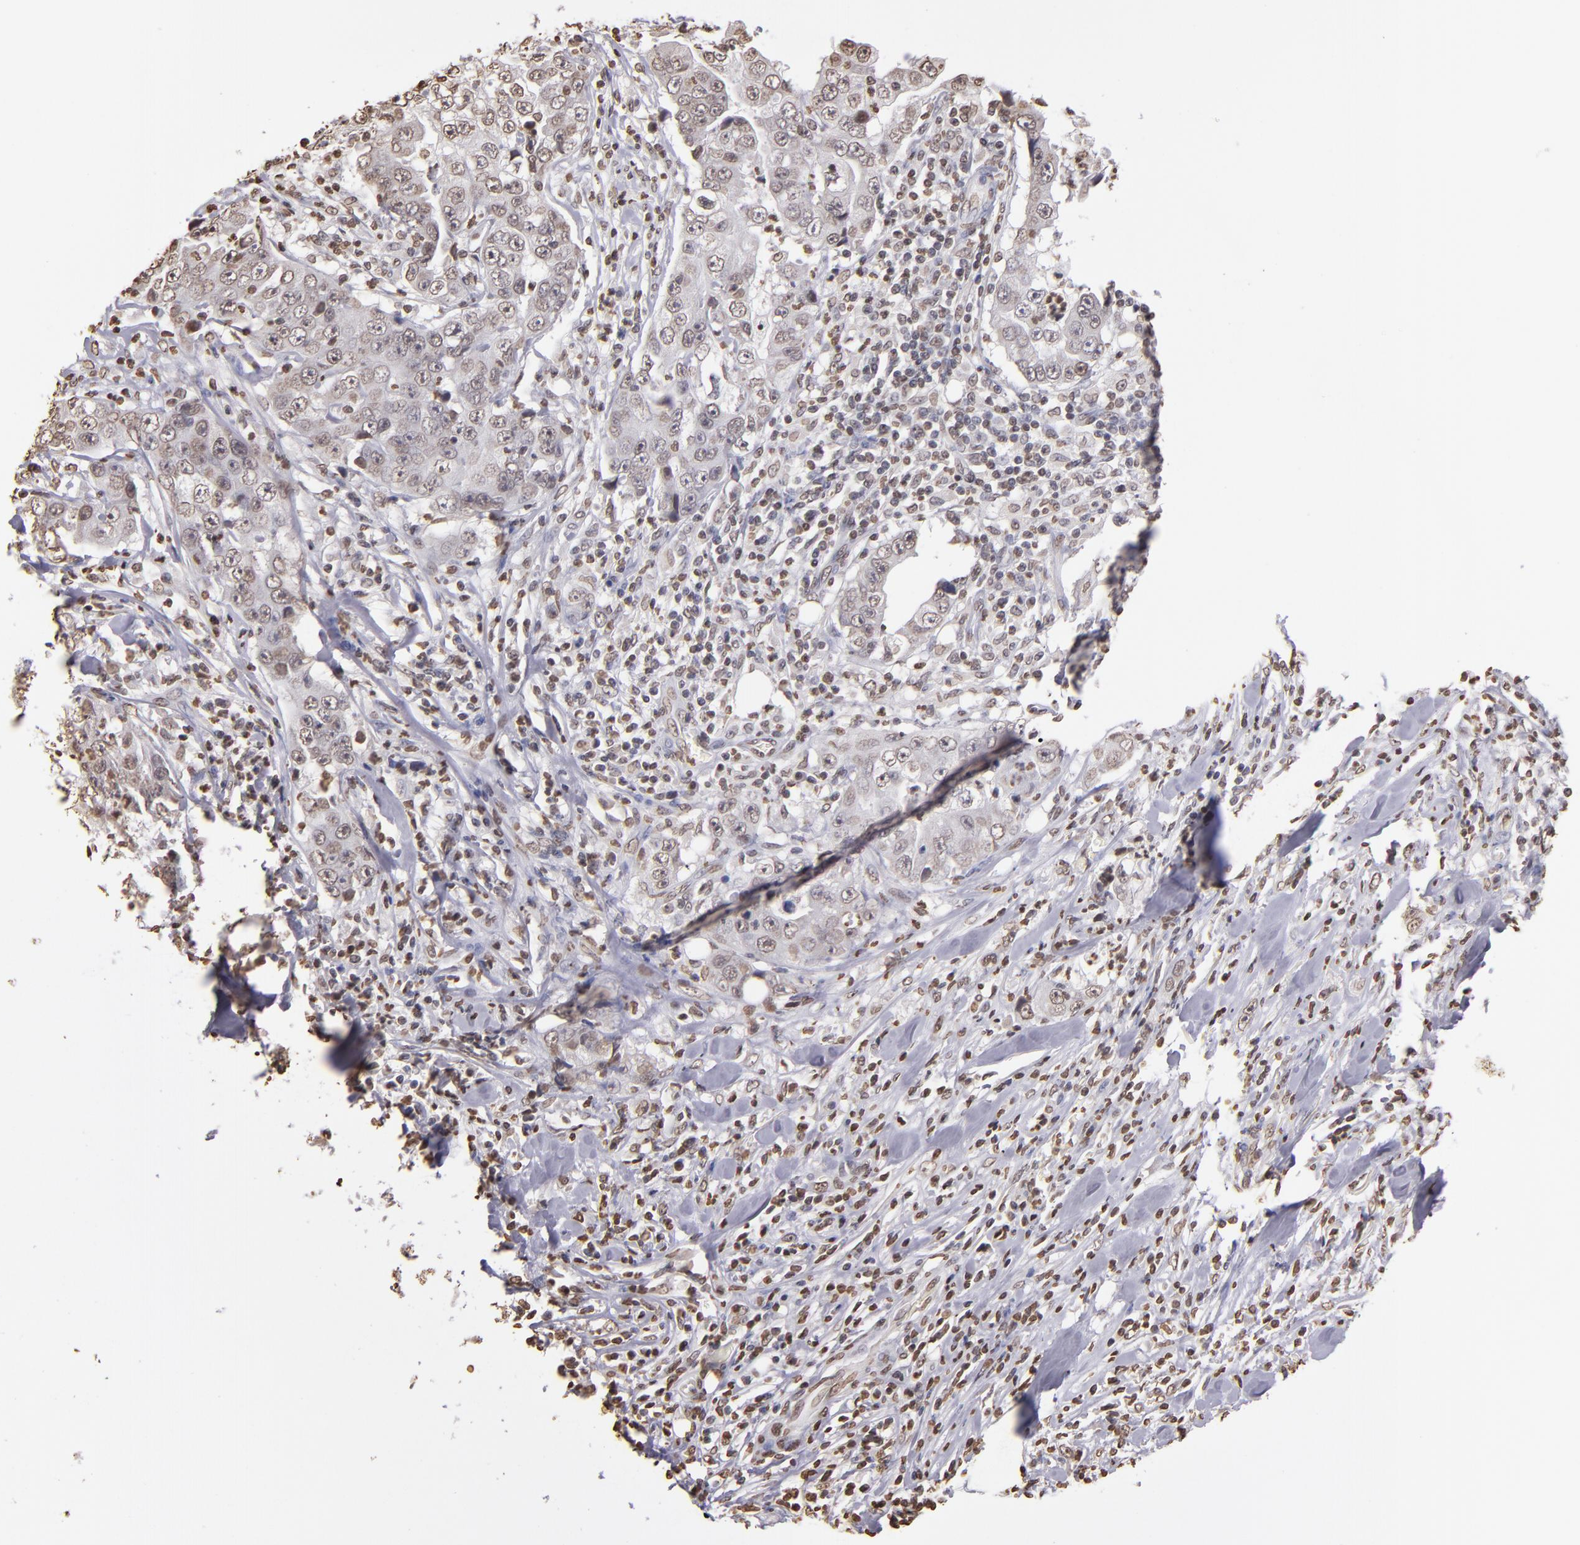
{"staining": {"intensity": "weak", "quantity": "<25%", "location": "nuclear"}, "tissue": "lung cancer", "cell_type": "Tumor cells", "image_type": "cancer", "snomed": [{"axis": "morphology", "description": "Squamous cell carcinoma, NOS"}, {"axis": "topography", "description": "Lung"}], "caption": "This is an immunohistochemistry (IHC) histopathology image of human lung squamous cell carcinoma. There is no expression in tumor cells.", "gene": "LBX1", "patient": {"sex": "male", "age": 64}}